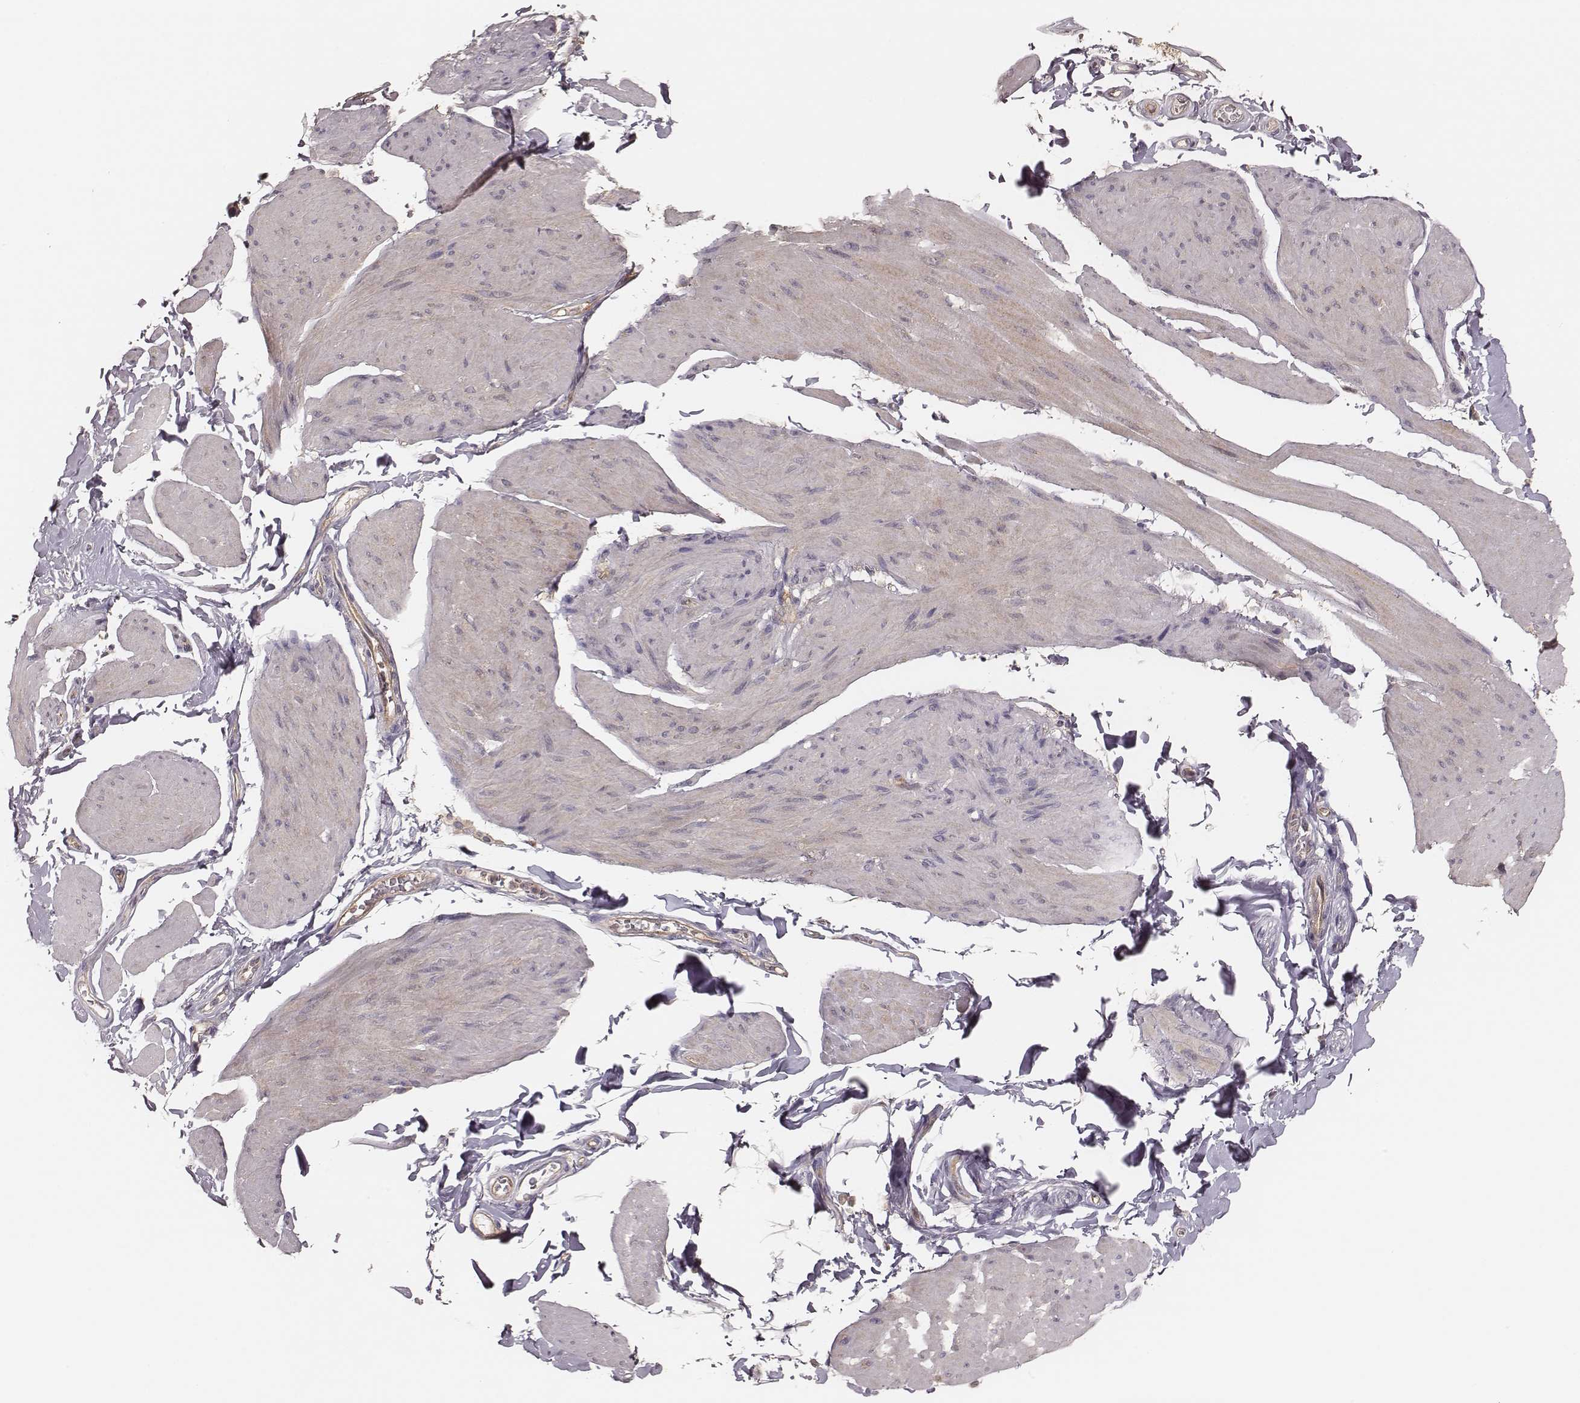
{"staining": {"intensity": "negative", "quantity": "none", "location": "none"}, "tissue": "smooth muscle", "cell_type": "Smooth muscle cells", "image_type": "normal", "snomed": [{"axis": "morphology", "description": "Normal tissue, NOS"}, {"axis": "topography", "description": "Adipose tissue"}, {"axis": "topography", "description": "Smooth muscle"}, {"axis": "topography", "description": "Peripheral nerve tissue"}], "caption": "Immunohistochemical staining of unremarkable human smooth muscle displays no significant expression in smooth muscle cells.", "gene": "CARS1", "patient": {"sex": "male", "age": 83}}